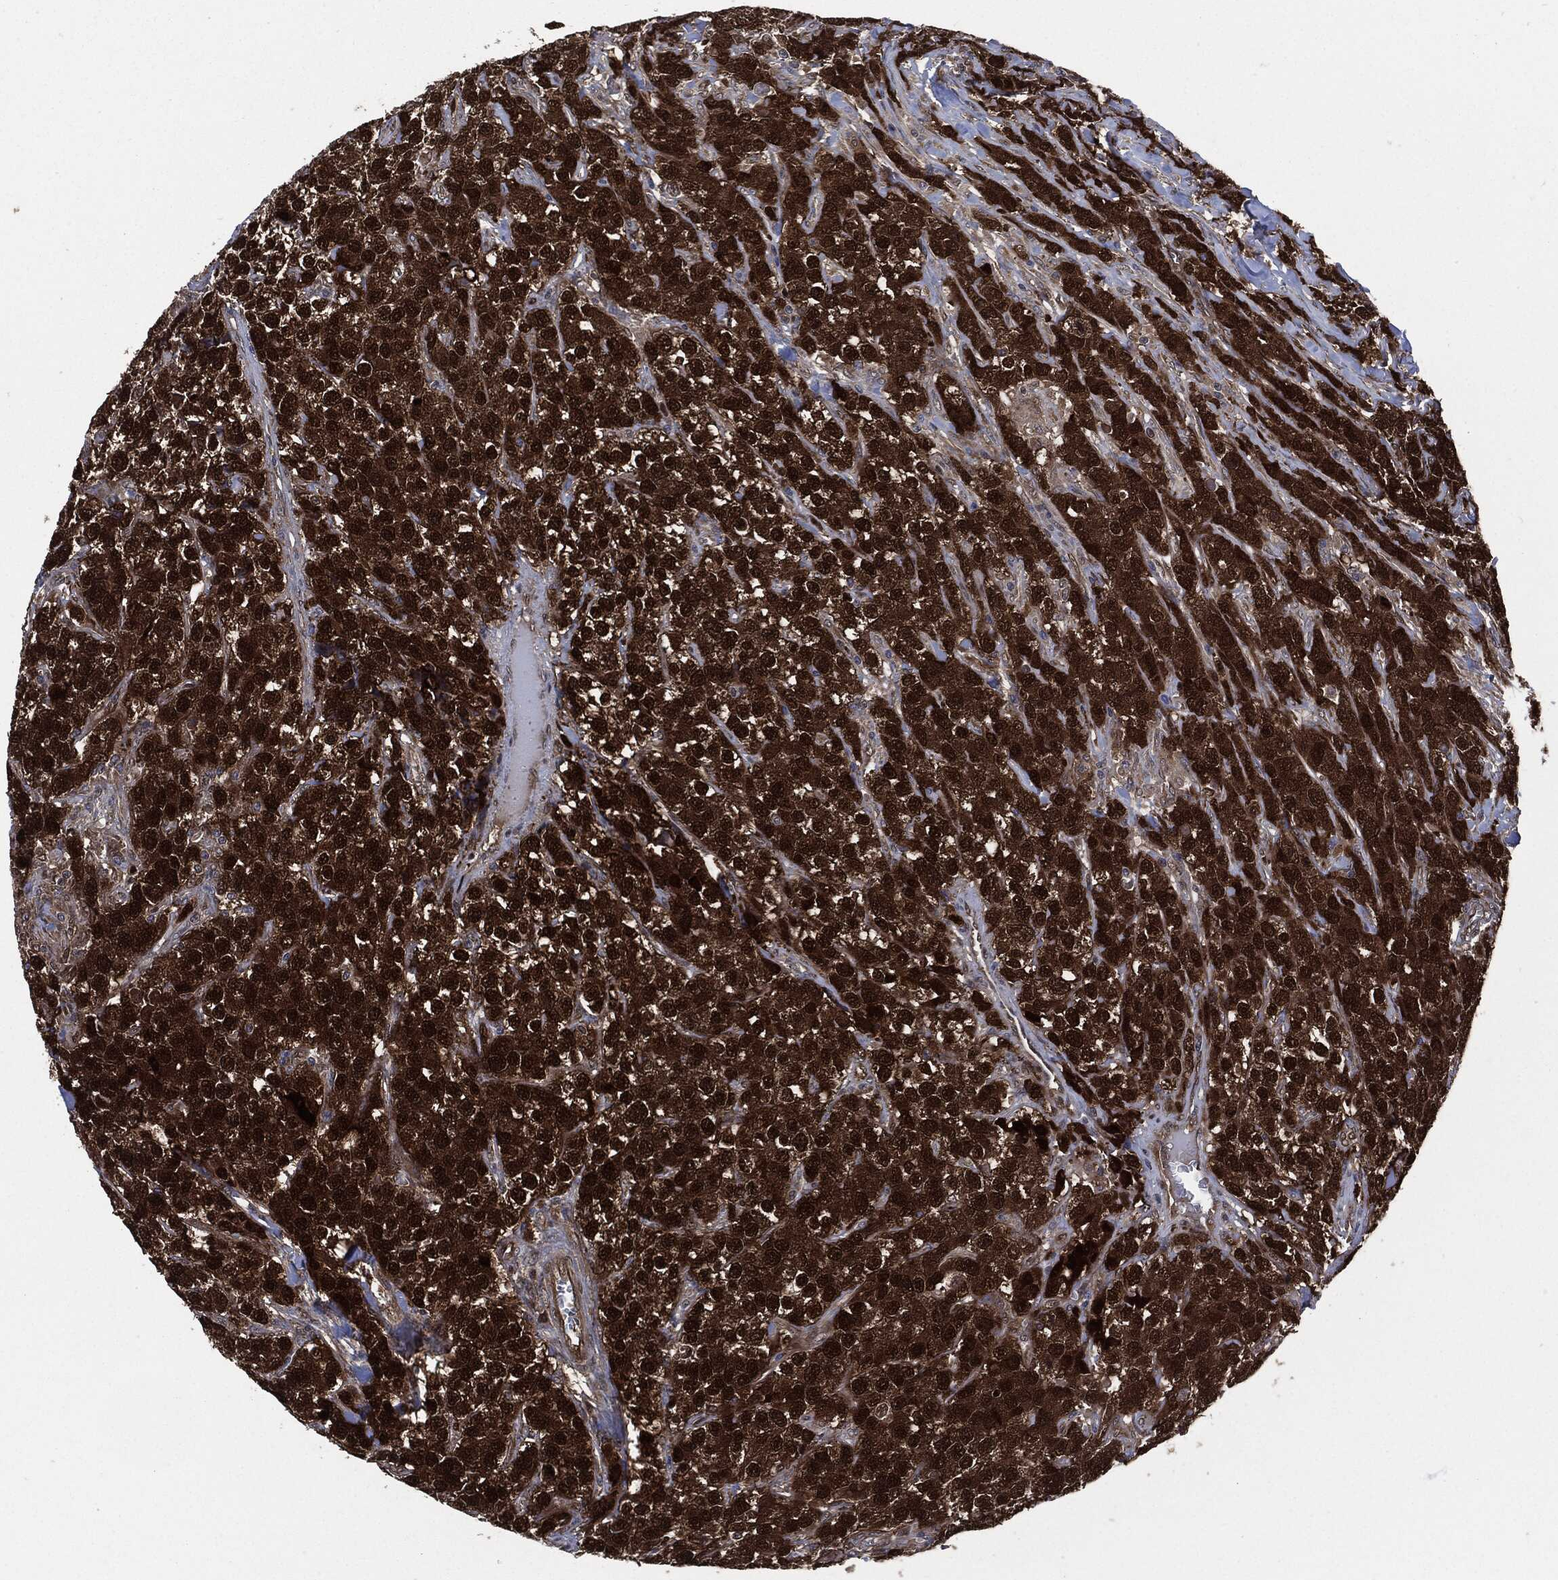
{"staining": {"intensity": "strong", "quantity": ">75%", "location": "cytoplasmic/membranous,nuclear"}, "tissue": "testis cancer", "cell_type": "Tumor cells", "image_type": "cancer", "snomed": [{"axis": "morphology", "description": "Seminoma, NOS"}, {"axis": "topography", "description": "Testis"}], "caption": "Protein expression analysis of testis cancer (seminoma) reveals strong cytoplasmic/membranous and nuclear staining in approximately >75% of tumor cells.", "gene": "DCTN1", "patient": {"sex": "male", "age": 59}}